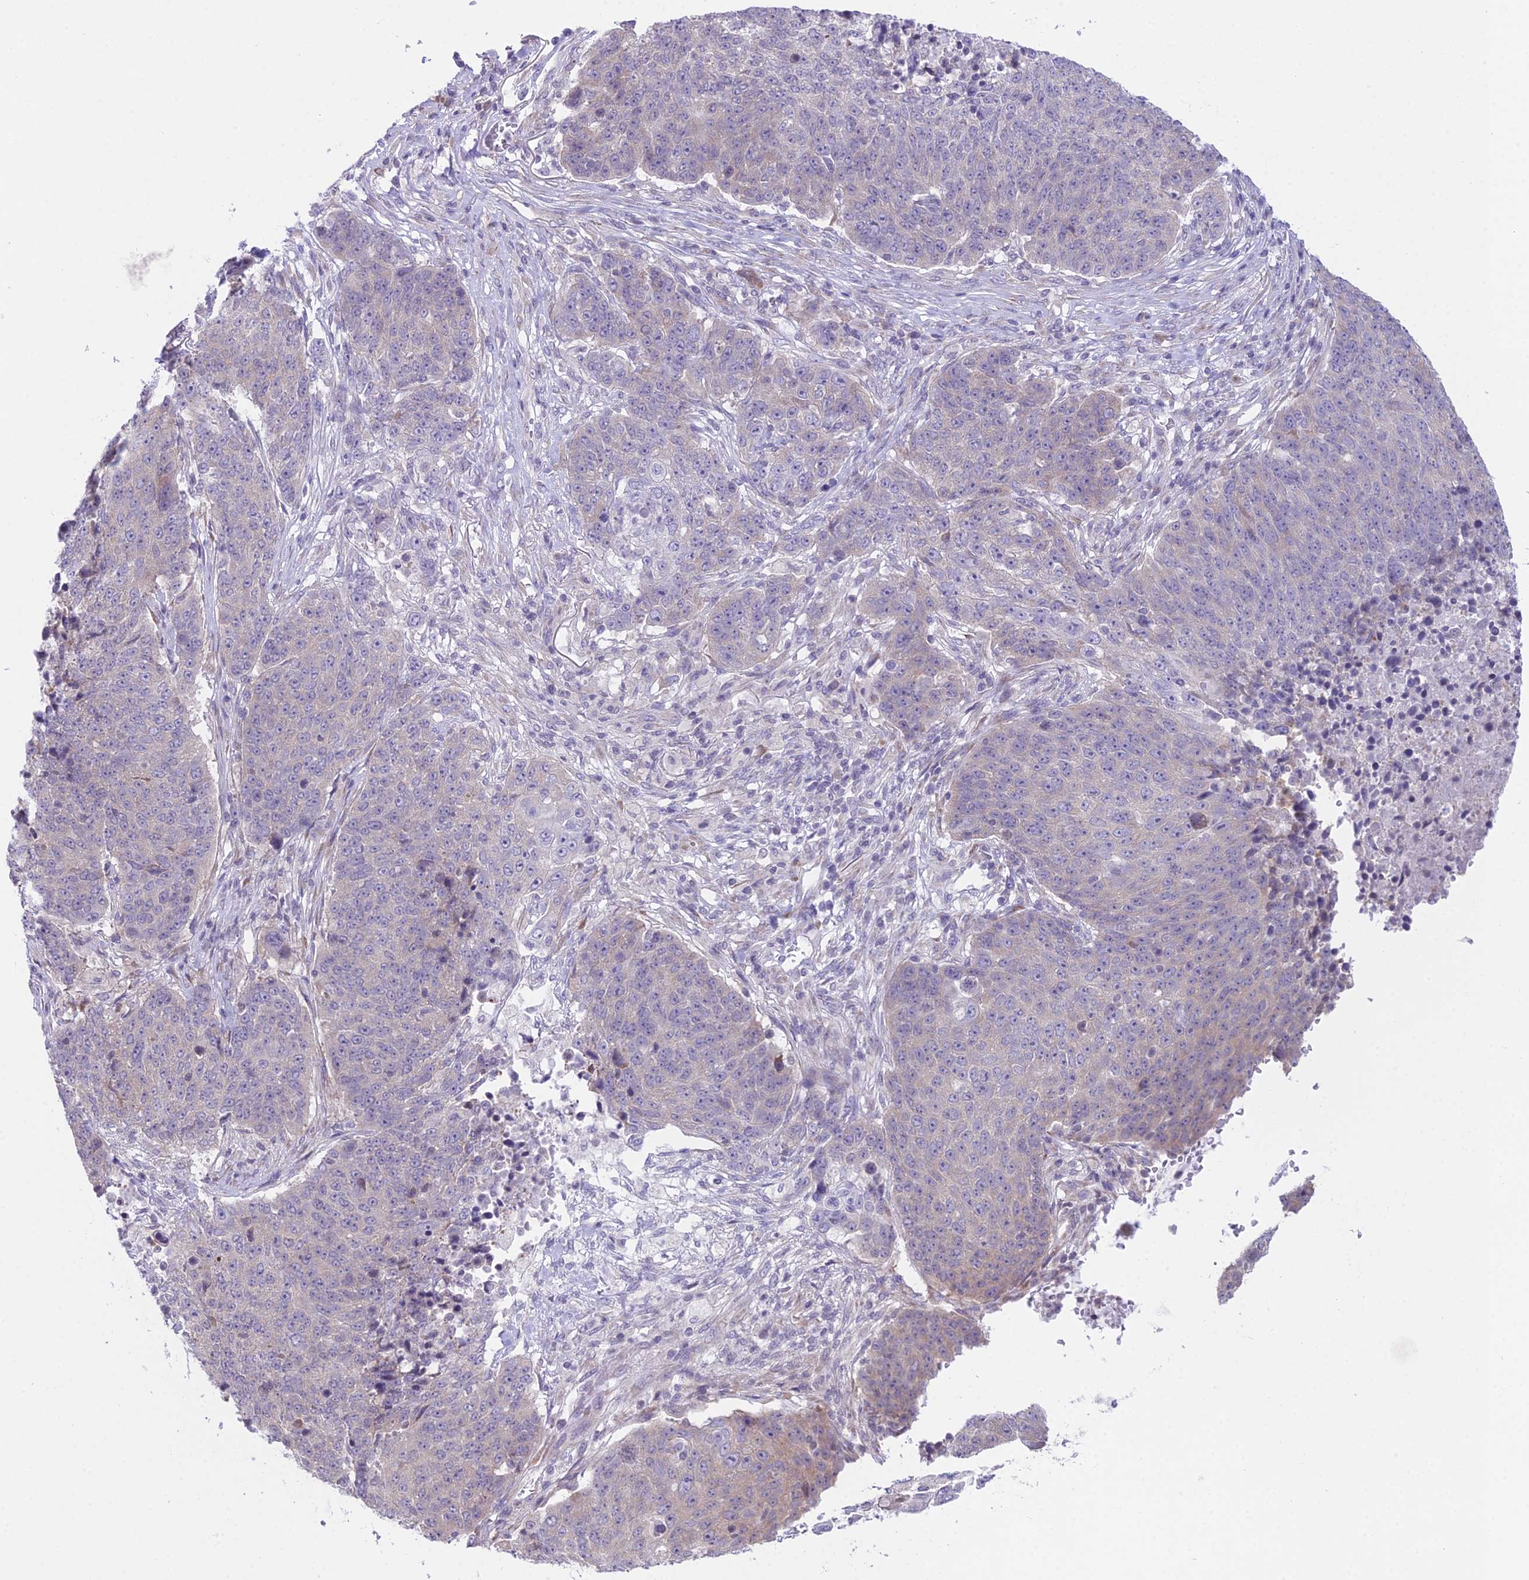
{"staining": {"intensity": "weak", "quantity": "<25%", "location": "cytoplasmic/membranous"}, "tissue": "lung cancer", "cell_type": "Tumor cells", "image_type": "cancer", "snomed": [{"axis": "morphology", "description": "Normal tissue, NOS"}, {"axis": "morphology", "description": "Squamous cell carcinoma, NOS"}, {"axis": "topography", "description": "Lymph node"}, {"axis": "topography", "description": "Lung"}], "caption": "A photomicrograph of human squamous cell carcinoma (lung) is negative for staining in tumor cells.", "gene": "RPS26", "patient": {"sex": "male", "age": 66}}